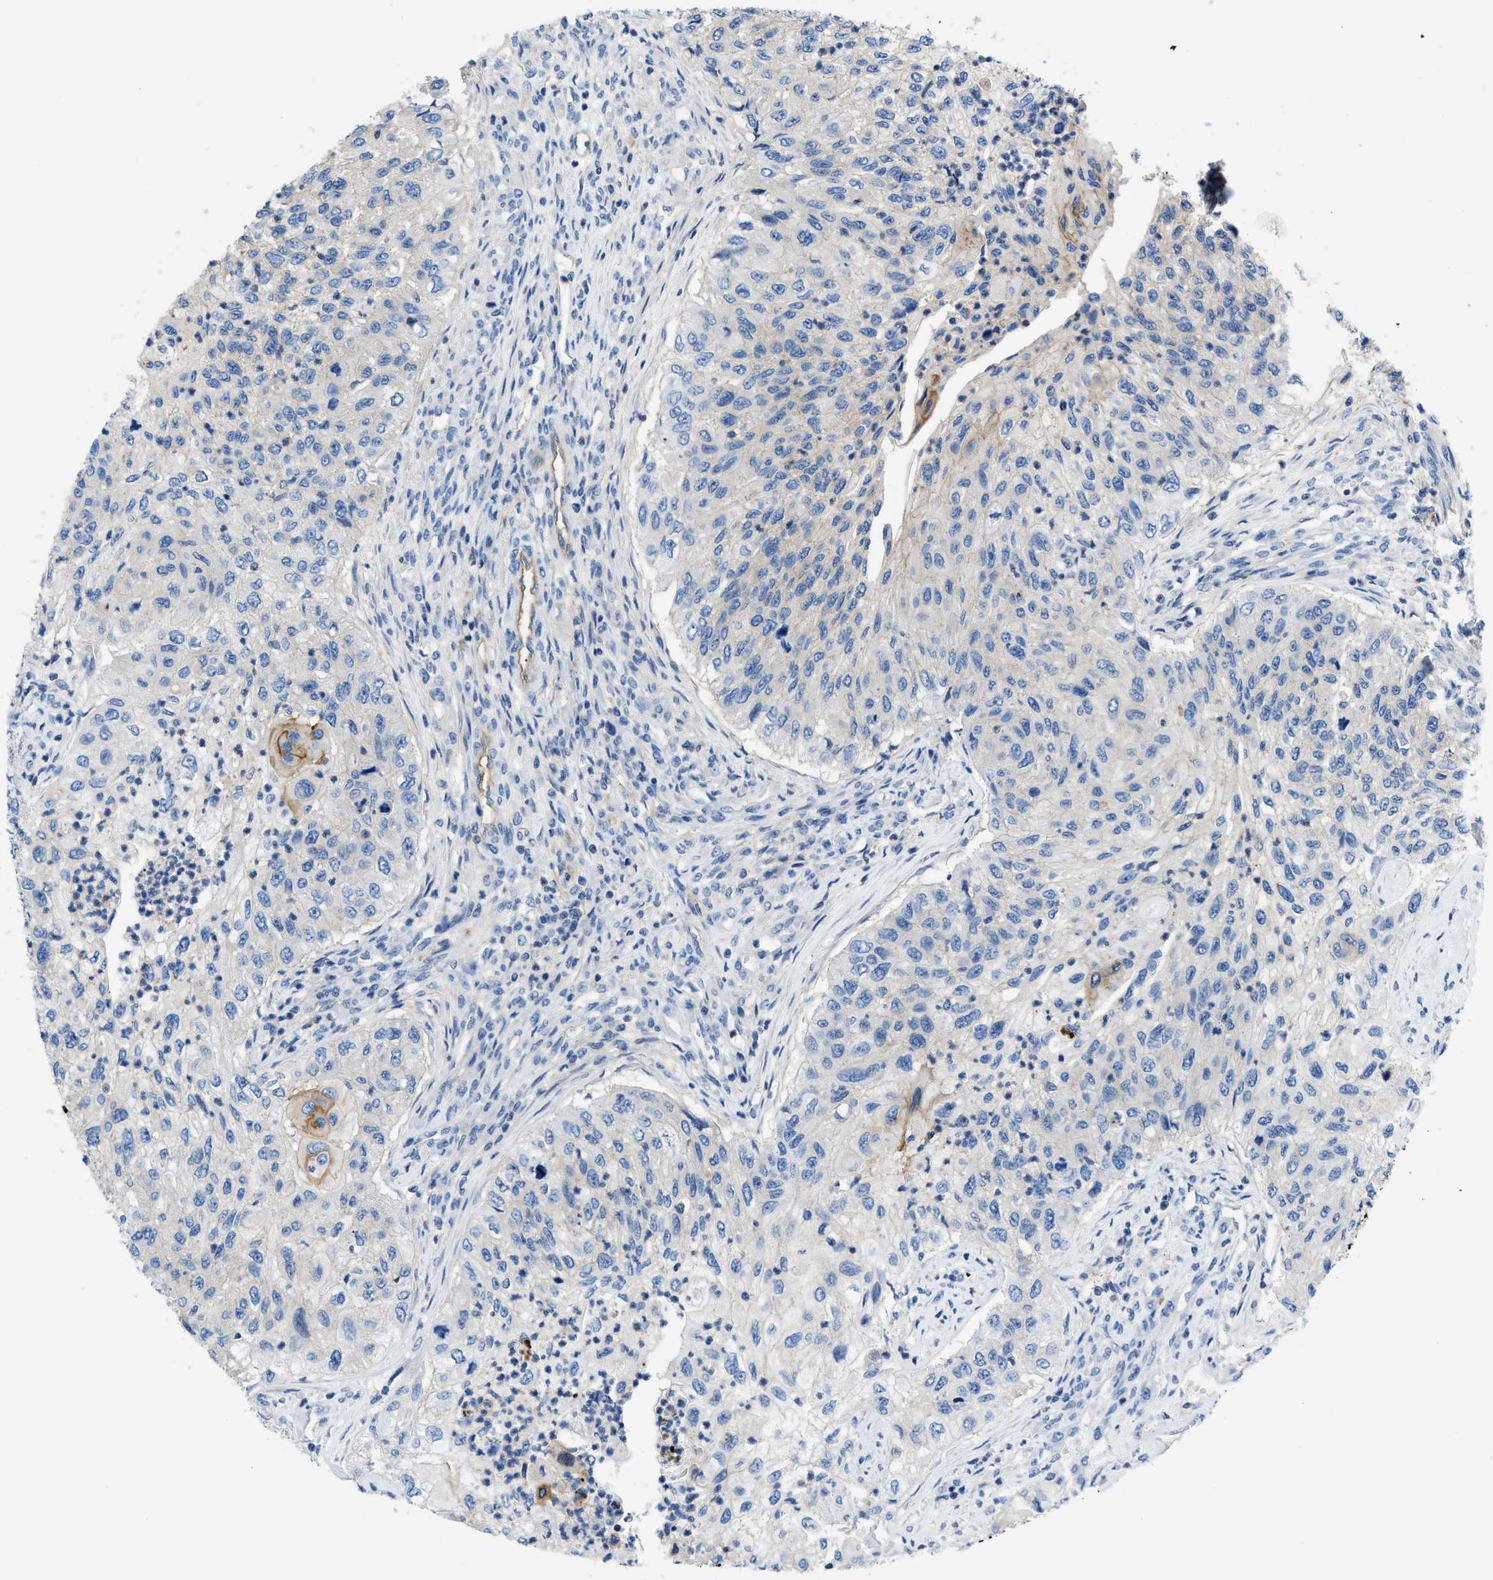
{"staining": {"intensity": "negative", "quantity": "none", "location": "none"}, "tissue": "urothelial cancer", "cell_type": "Tumor cells", "image_type": "cancer", "snomed": [{"axis": "morphology", "description": "Urothelial carcinoma, High grade"}, {"axis": "topography", "description": "Urinary bladder"}], "caption": "DAB (3,3'-diaminobenzidine) immunohistochemical staining of human urothelial cancer shows no significant staining in tumor cells.", "gene": "ORAI1", "patient": {"sex": "female", "age": 60}}